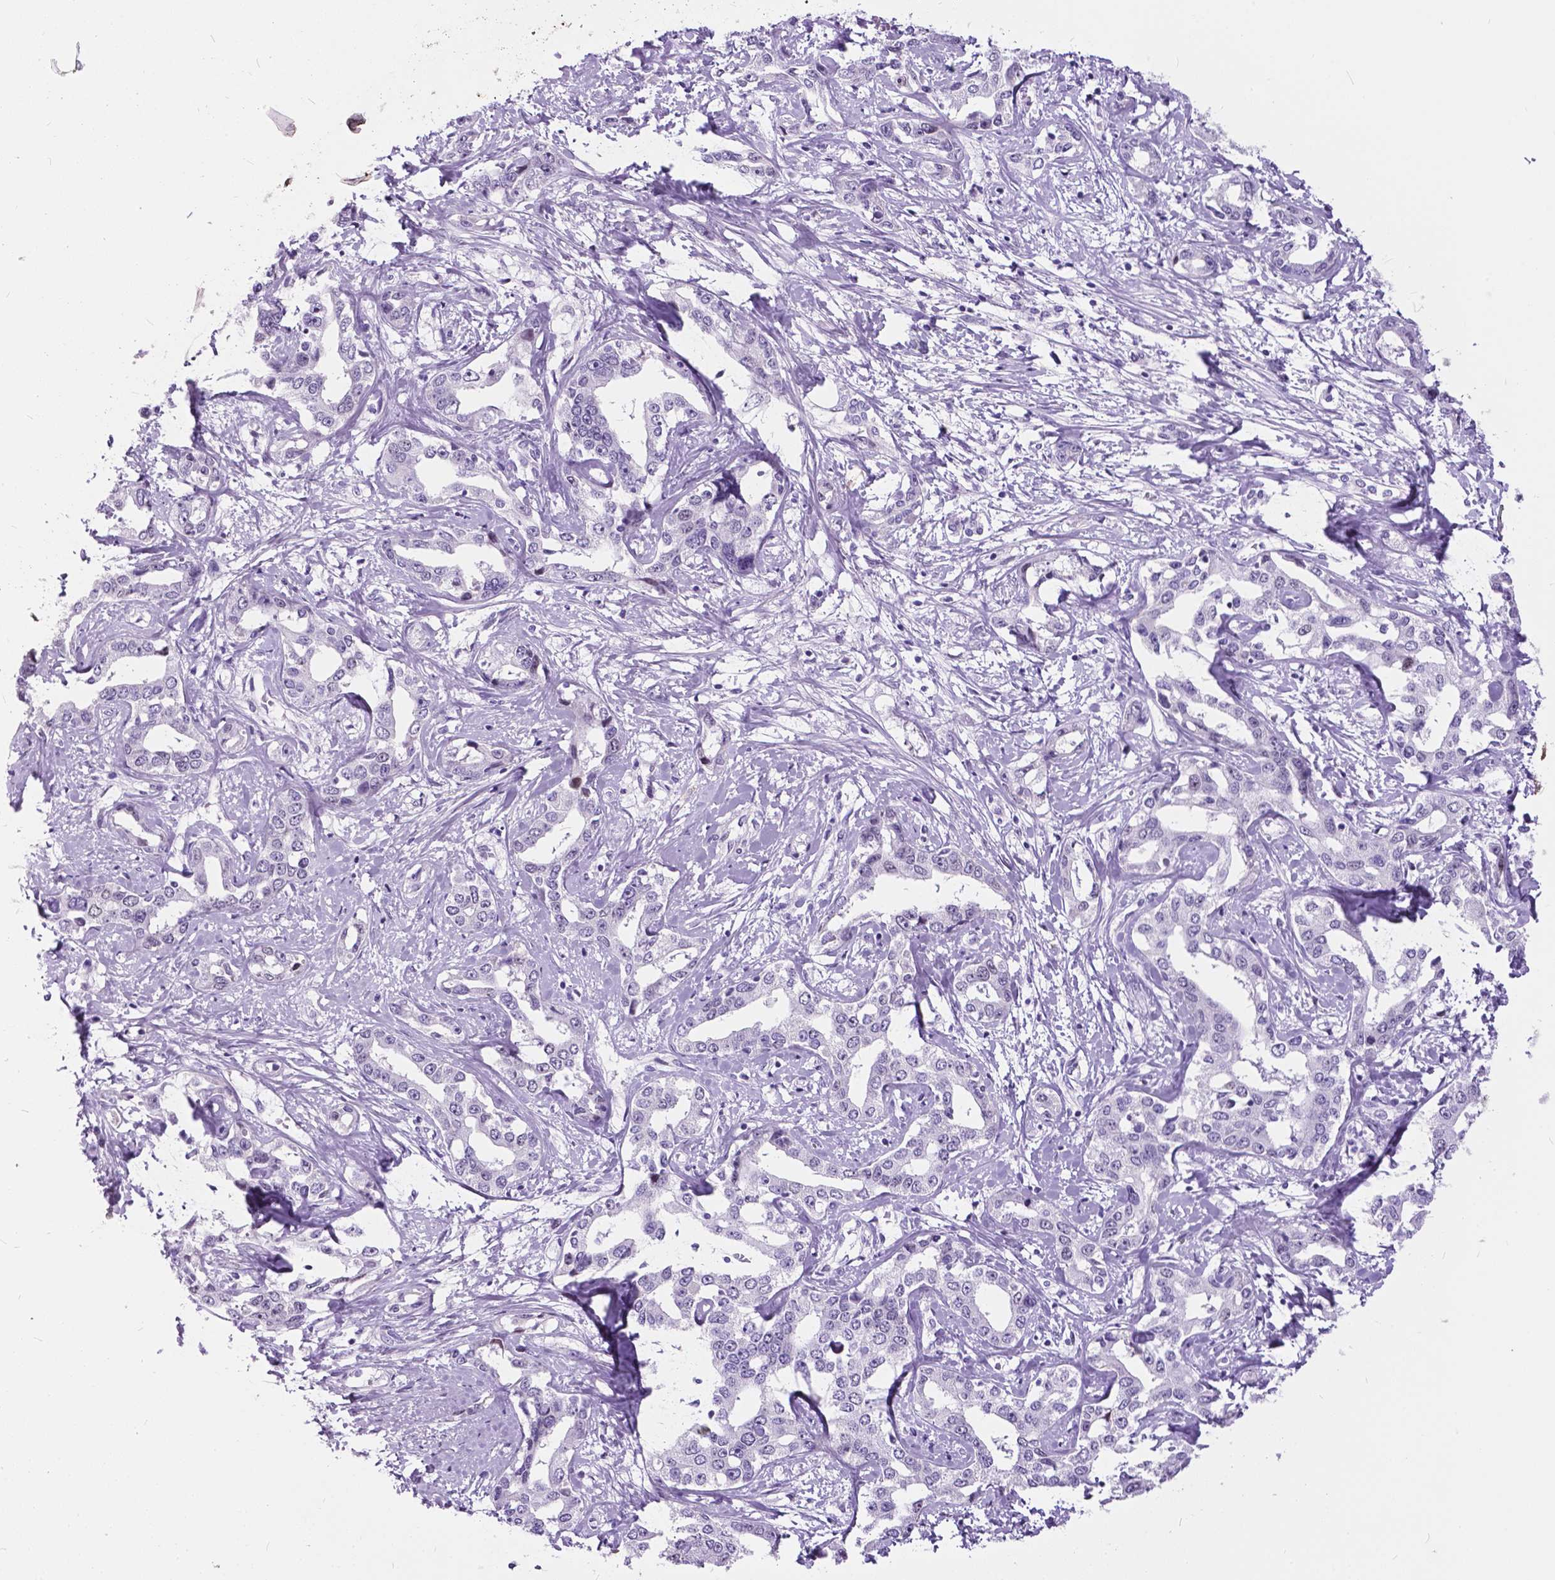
{"staining": {"intensity": "negative", "quantity": "none", "location": "none"}, "tissue": "liver cancer", "cell_type": "Tumor cells", "image_type": "cancer", "snomed": [{"axis": "morphology", "description": "Cholangiocarcinoma"}, {"axis": "topography", "description": "Liver"}], "caption": "Tumor cells show no significant protein positivity in liver cancer (cholangiocarcinoma).", "gene": "BSND", "patient": {"sex": "male", "age": 59}}